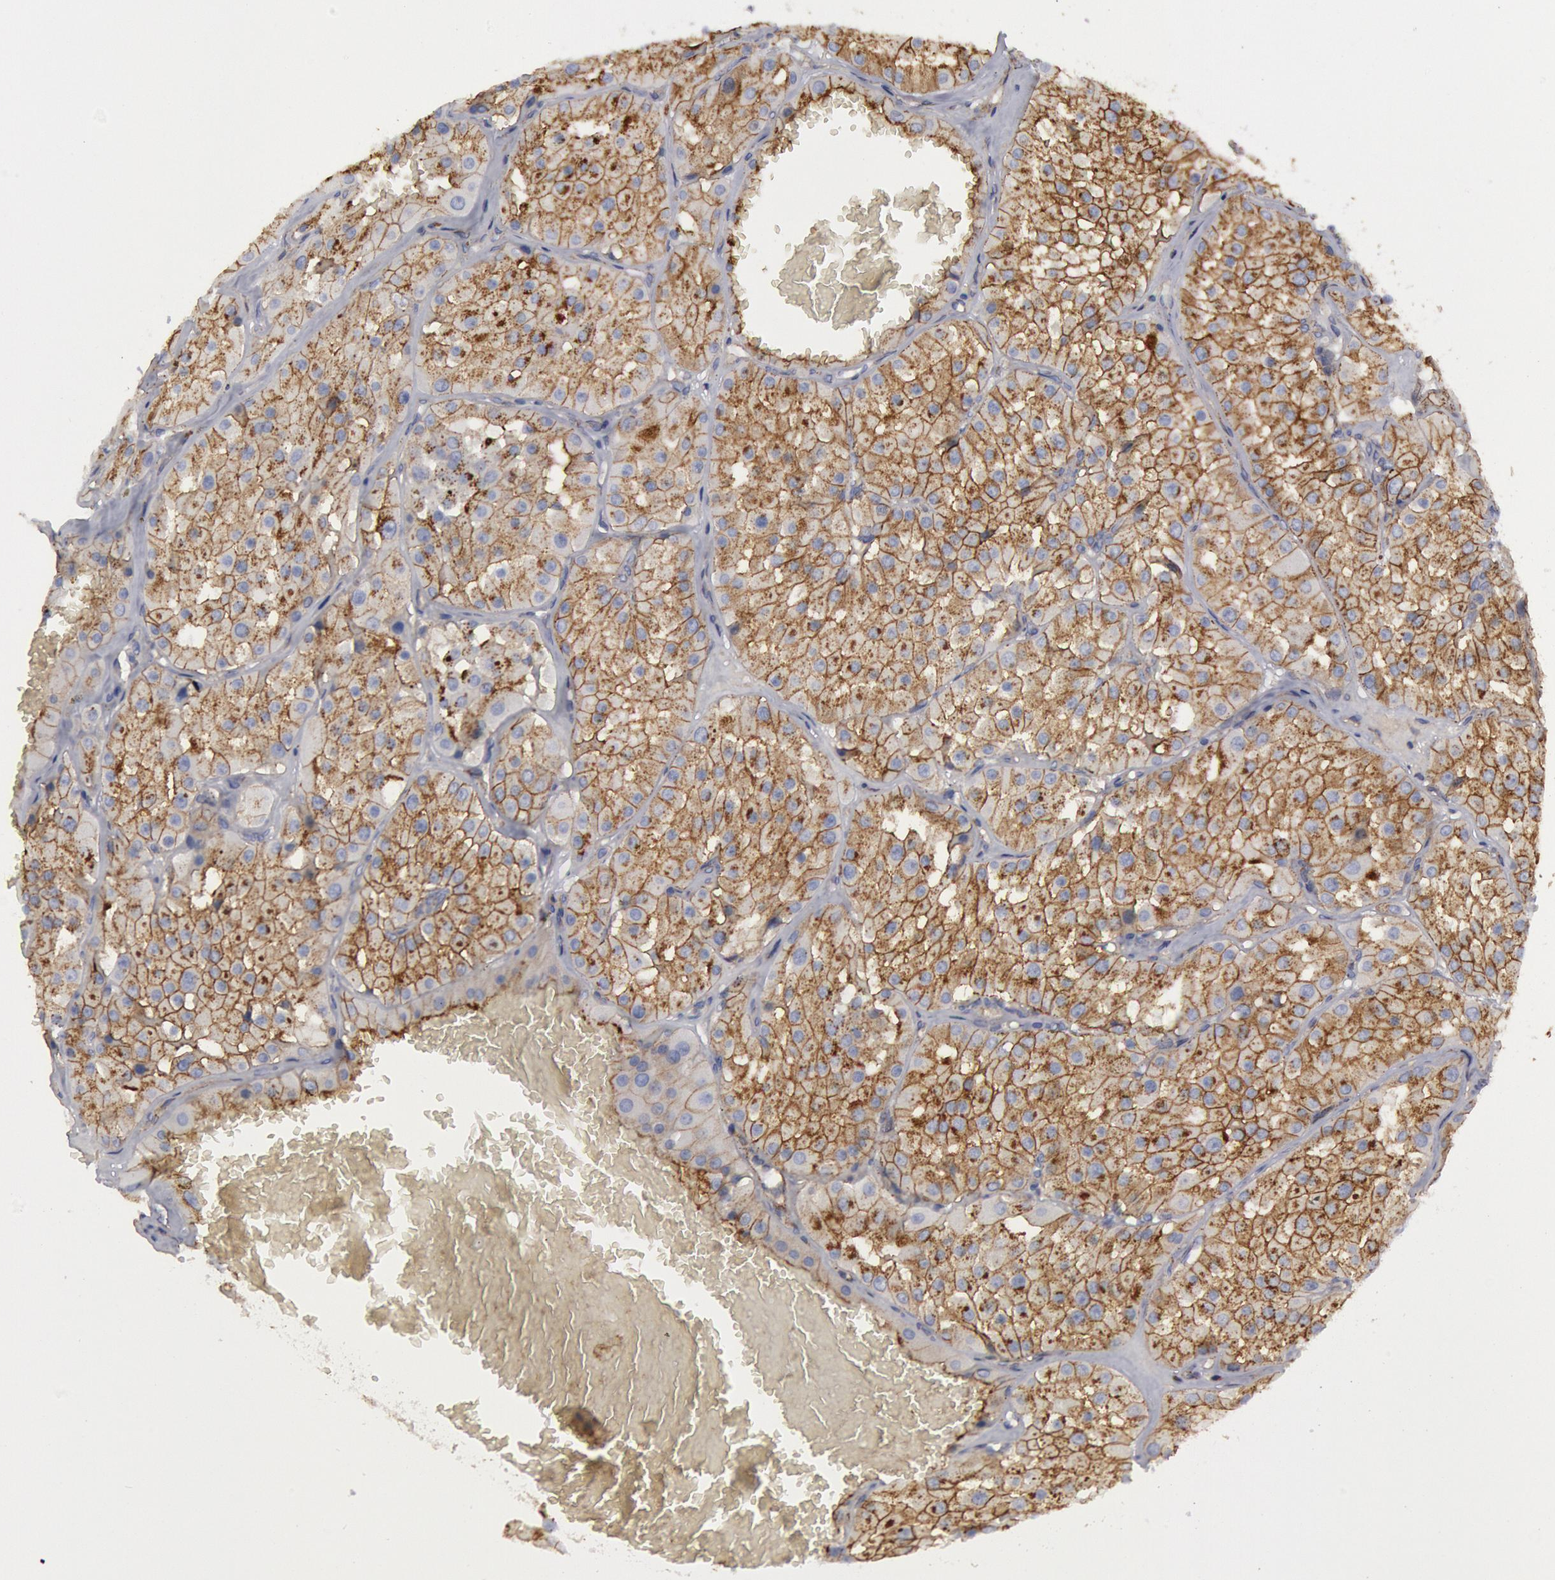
{"staining": {"intensity": "moderate", "quantity": ">75%", "location": "cytoplasmic/membranous"}, "tissue": "renal cancer", "cell_type": "Tumor cells", "image_type": "cancer", "snomed": [{"axis": "morphology", "description": "Adenocarcinoma, uncertain malignant potential"}, {"axis": "topography", "description": "Kidney"}], "caption": "Moderate cytoplasmic/membranous positivity for a protein is identified in approximately >75% of tumor cells of renal cancer (adenocarcinoma,  uncertain malignant potential) using immunohistochemistry (IHC).", "gene": "FLOT1", "patient": {"sex": "male", "age": 63}}